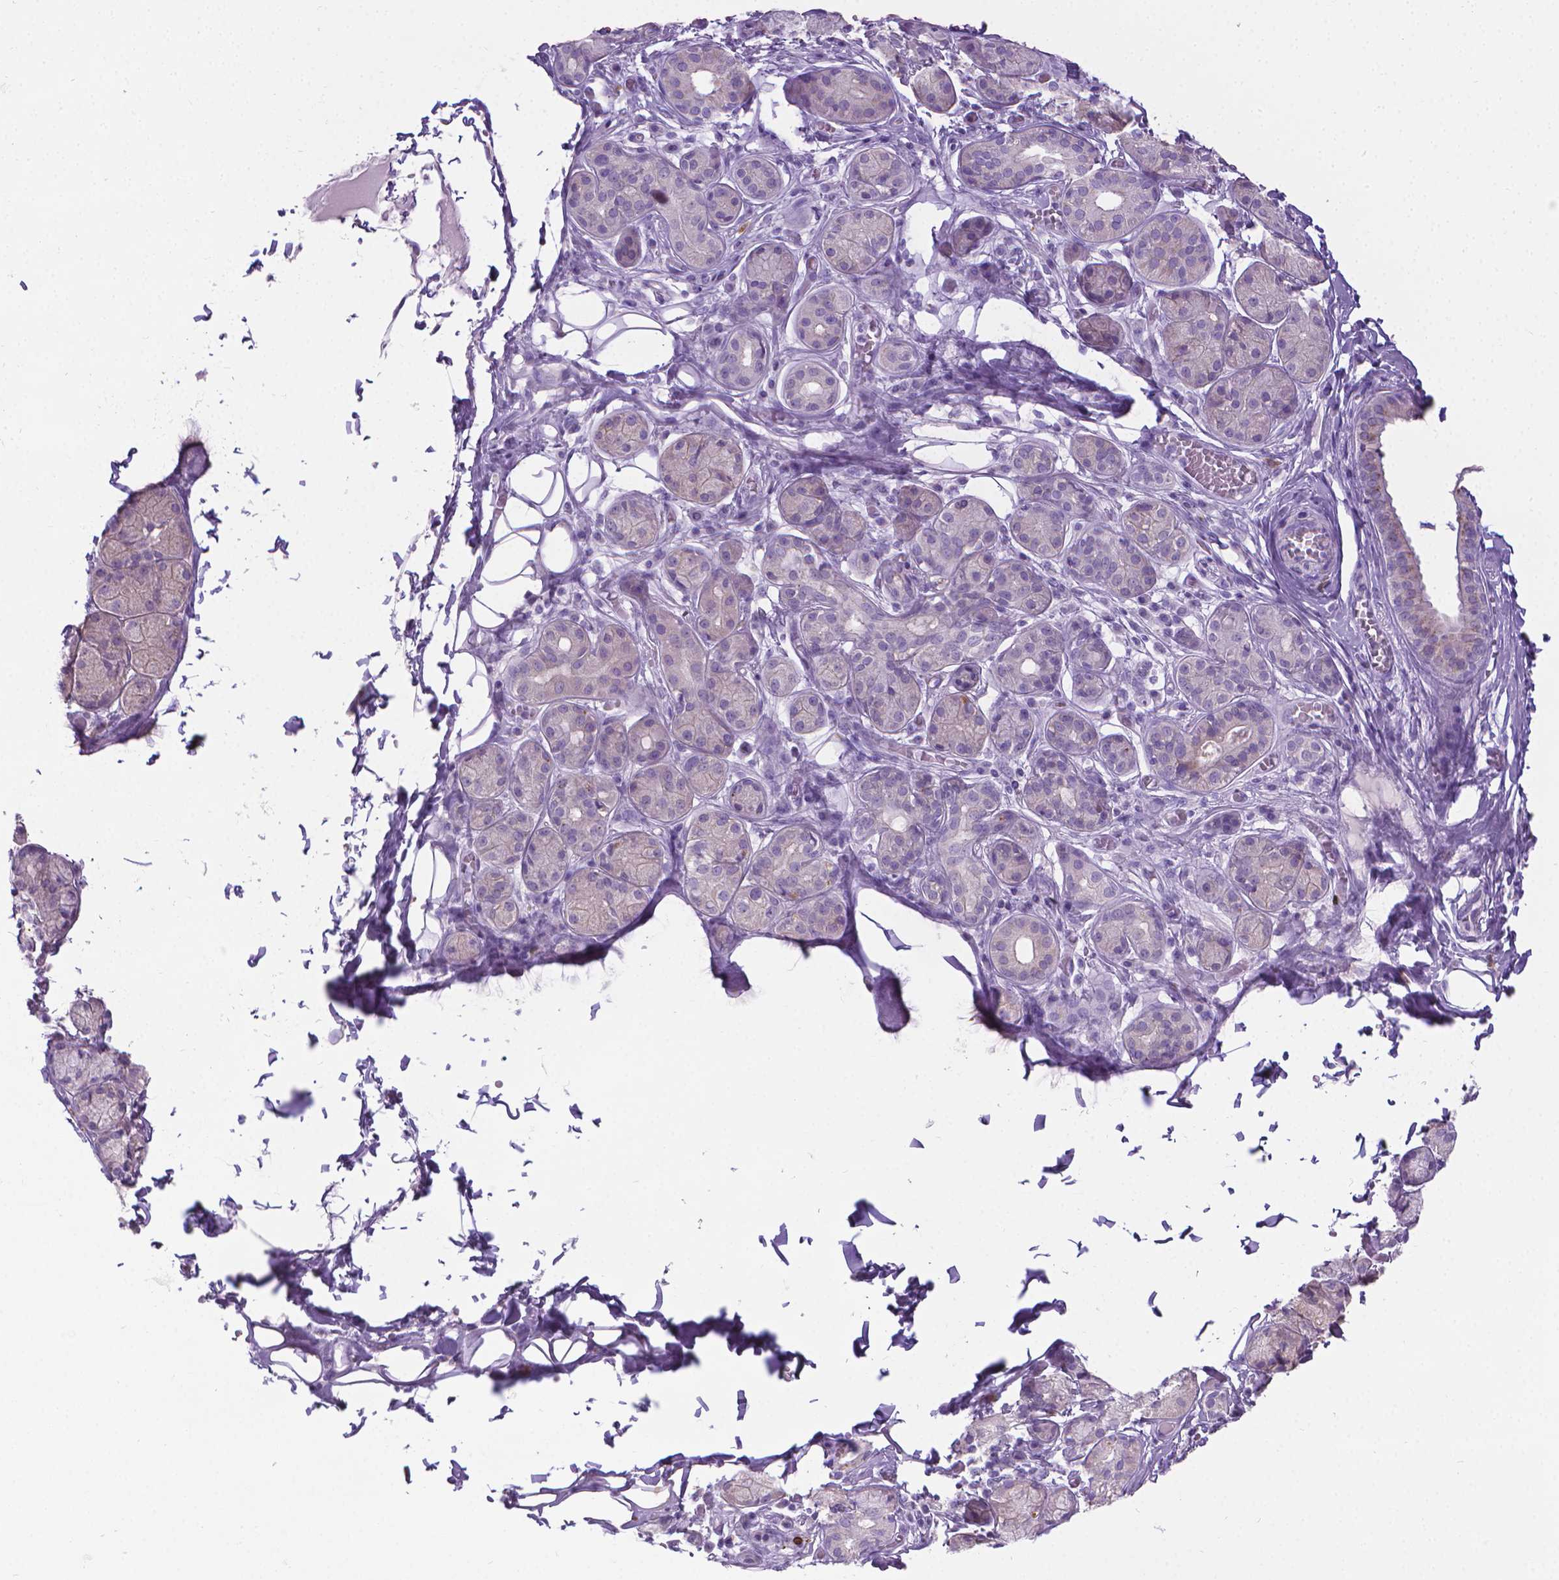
{"staining": {"intensity": "negative", "quantity": "none", "location": "none"}, "tissue": "salivary gland", "cell_type": "Glandular cells", "image_type": "normal", "snomed": [{"axis": "morphology", "description": "Normal tissue, NOS"}, {"axis": "topography", "description": "Salivary gland"}, {"axis": "topography", "description": "Peripheral nerve tissue"}], "caption": "High magnification brightfield microscopy of benign salivary gland stained with DAB (3,3'-diaminobenzidine) (brown) and counterstained with hematoxylin (blue): glandular cells show no significant expression. Brightfield microscopy of immunohistochemistry (IHC) stained with DAB (brown) and hematoxylin (blue), captured at high magnification.", "gene": "SPAG6", "patient": {"sex": "male", "age": 71}}